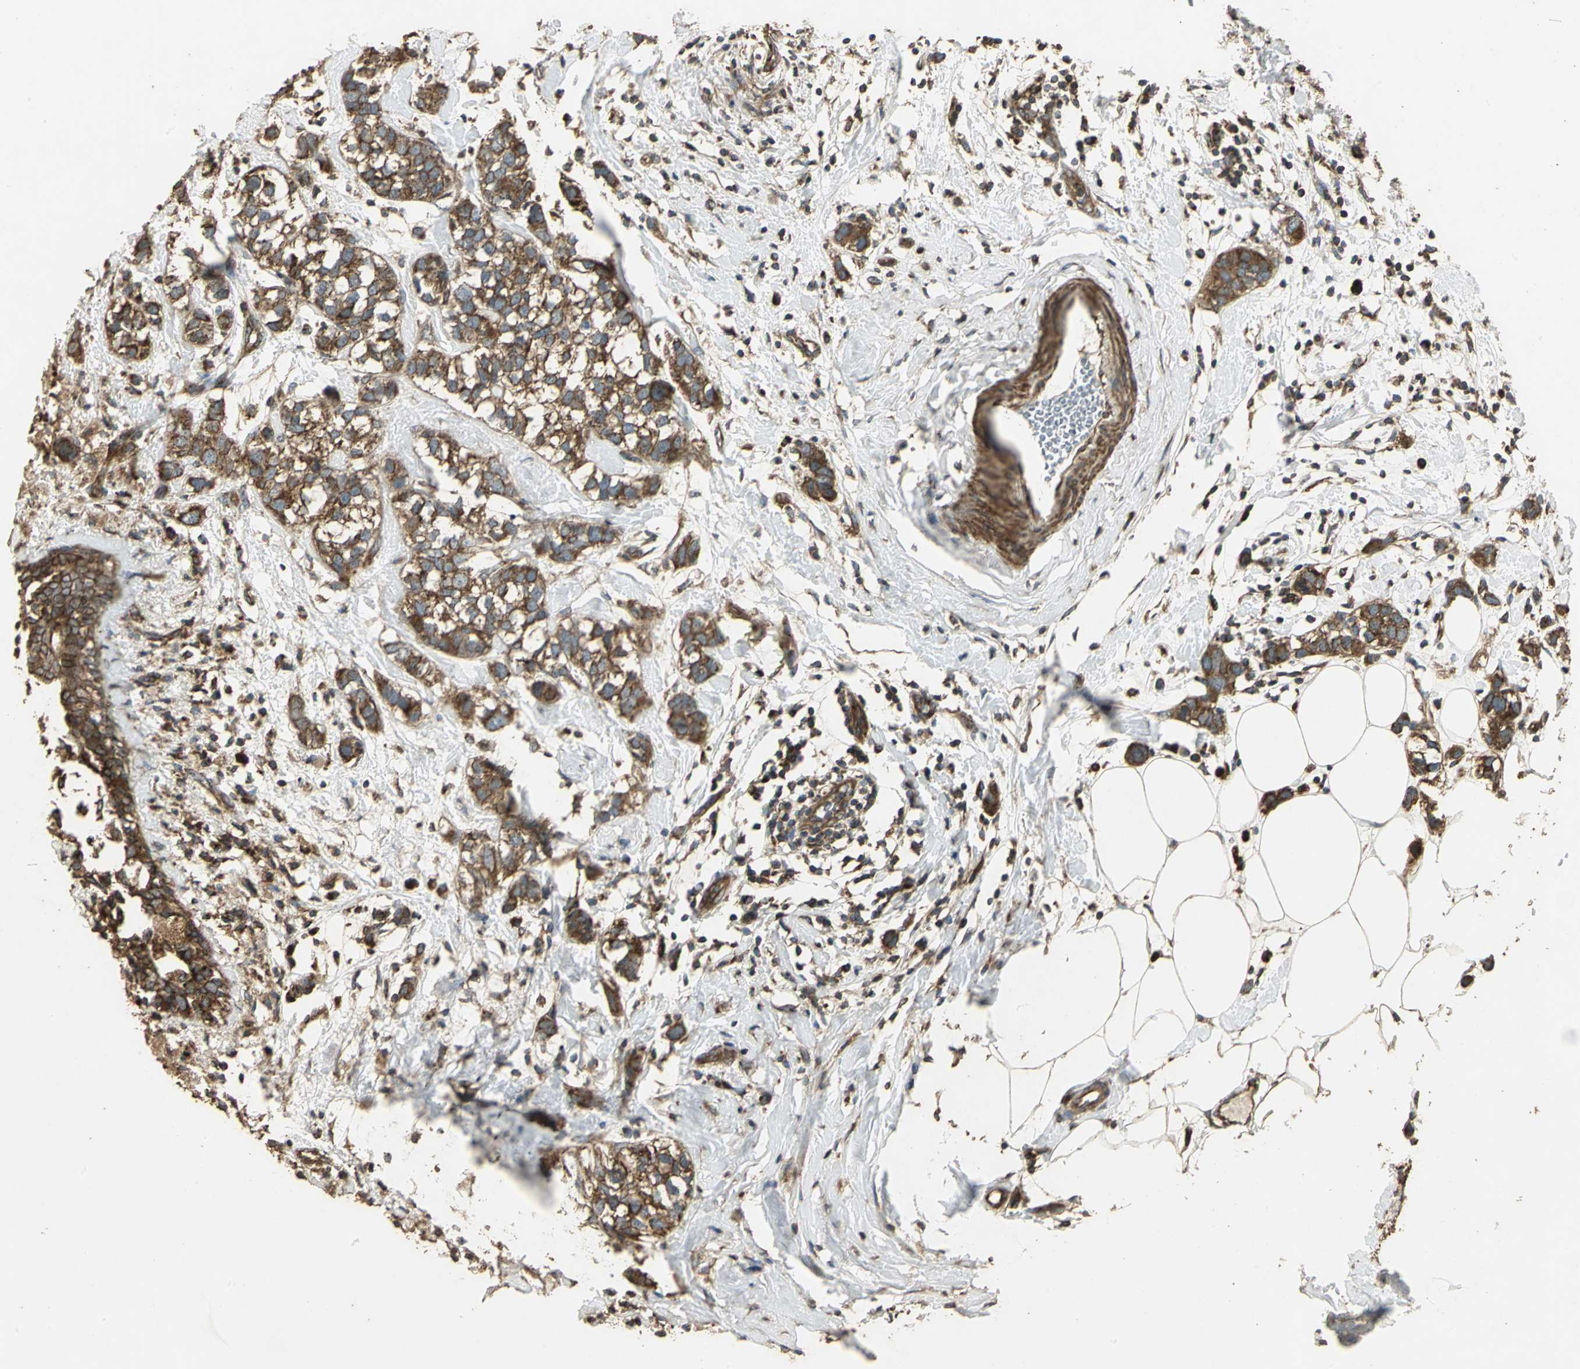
{"staining": {"intensity": "strong", "quantity": ">75%", "location": "cytoplasmic/membranous"}, "tissue": "breast cancer", "cell_type": "Tumor cells", "image_type": "cancer", "snomed": [{"axis": "morphology", "description": "Normal tissue, NOS"}, {"axis": "morphology", "description": "Duct carcinoma"}, {"axis": "topography", "description": "Breast"}], "caption": "Breast cancer (infiltrating ductal carcinoma) stained for a protein (brown) demonstrates strong cytoplasmic/membranous positive staining in approximately >75% of tumor cells.", "gene": "KANK1", "patient": {"sex": "female", "age": 50}}